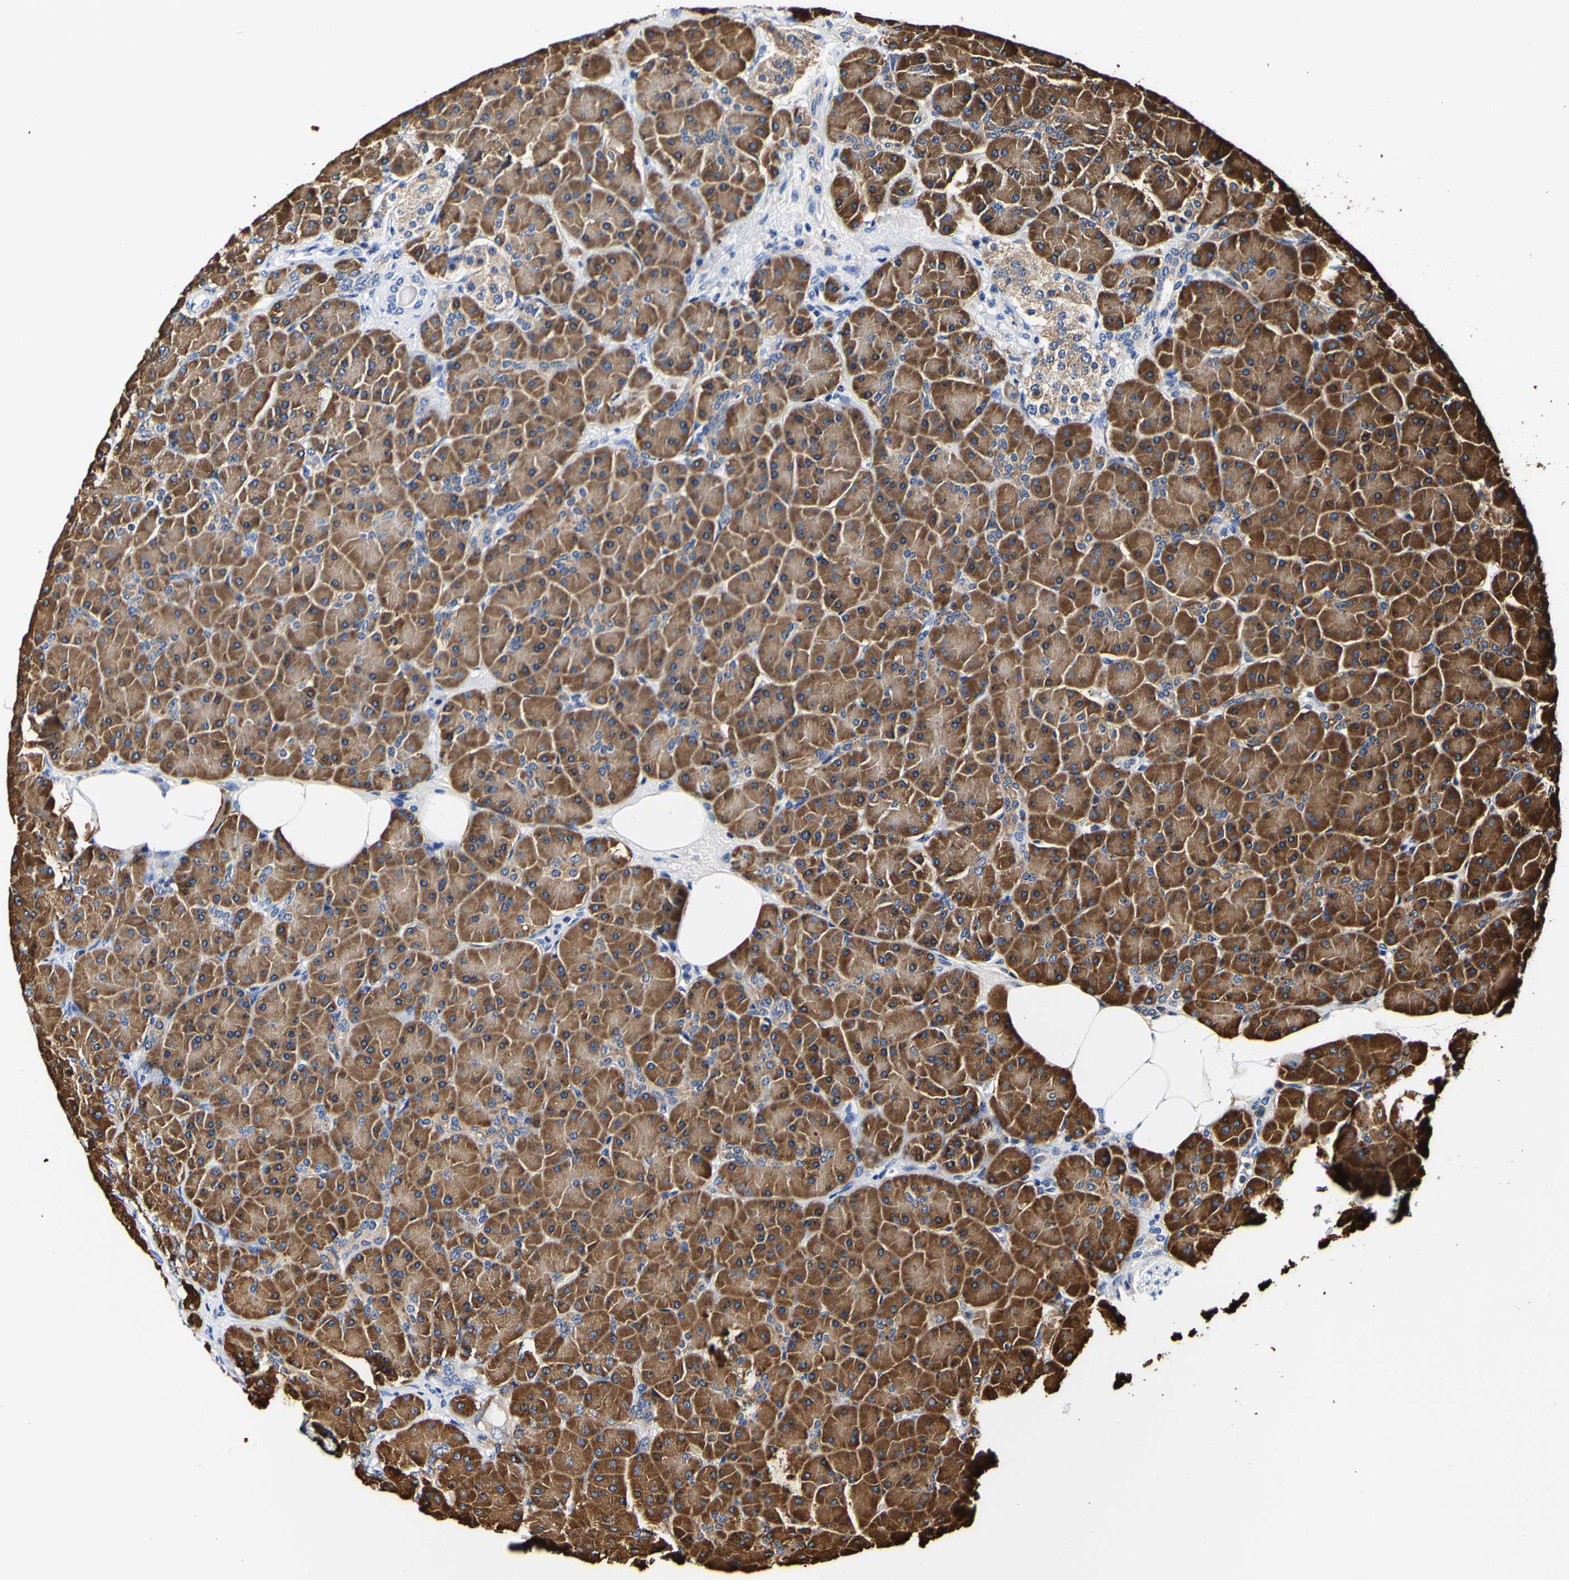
{"staining": {"intensity": "strong", "quantity": ">75%", "location": "cytoplasmic/membranous"}, "tissue": "pancreas", "cell_type": "Exocrine glandular cells", "image_type": "normal", "snomed": [{"axis": "morphology", "description": "Normal tissue, NOS"}, {"axis": "topography", "description": "Pancreas"}], "caption": "Exocrine glandular cells reveal high levels of strong cytoplasmic/membranous positivity in approximately >75% of cells in normal pancreas. The staining was performed using DAB (3,3'-diaminobenzidine) to visualize the protein expression in brown, while the nuclei were stained in blue with hematoxylin (Magnification: 20x).", "gene": "P4HB", "patient": {"sex": "male", "age": 66}}